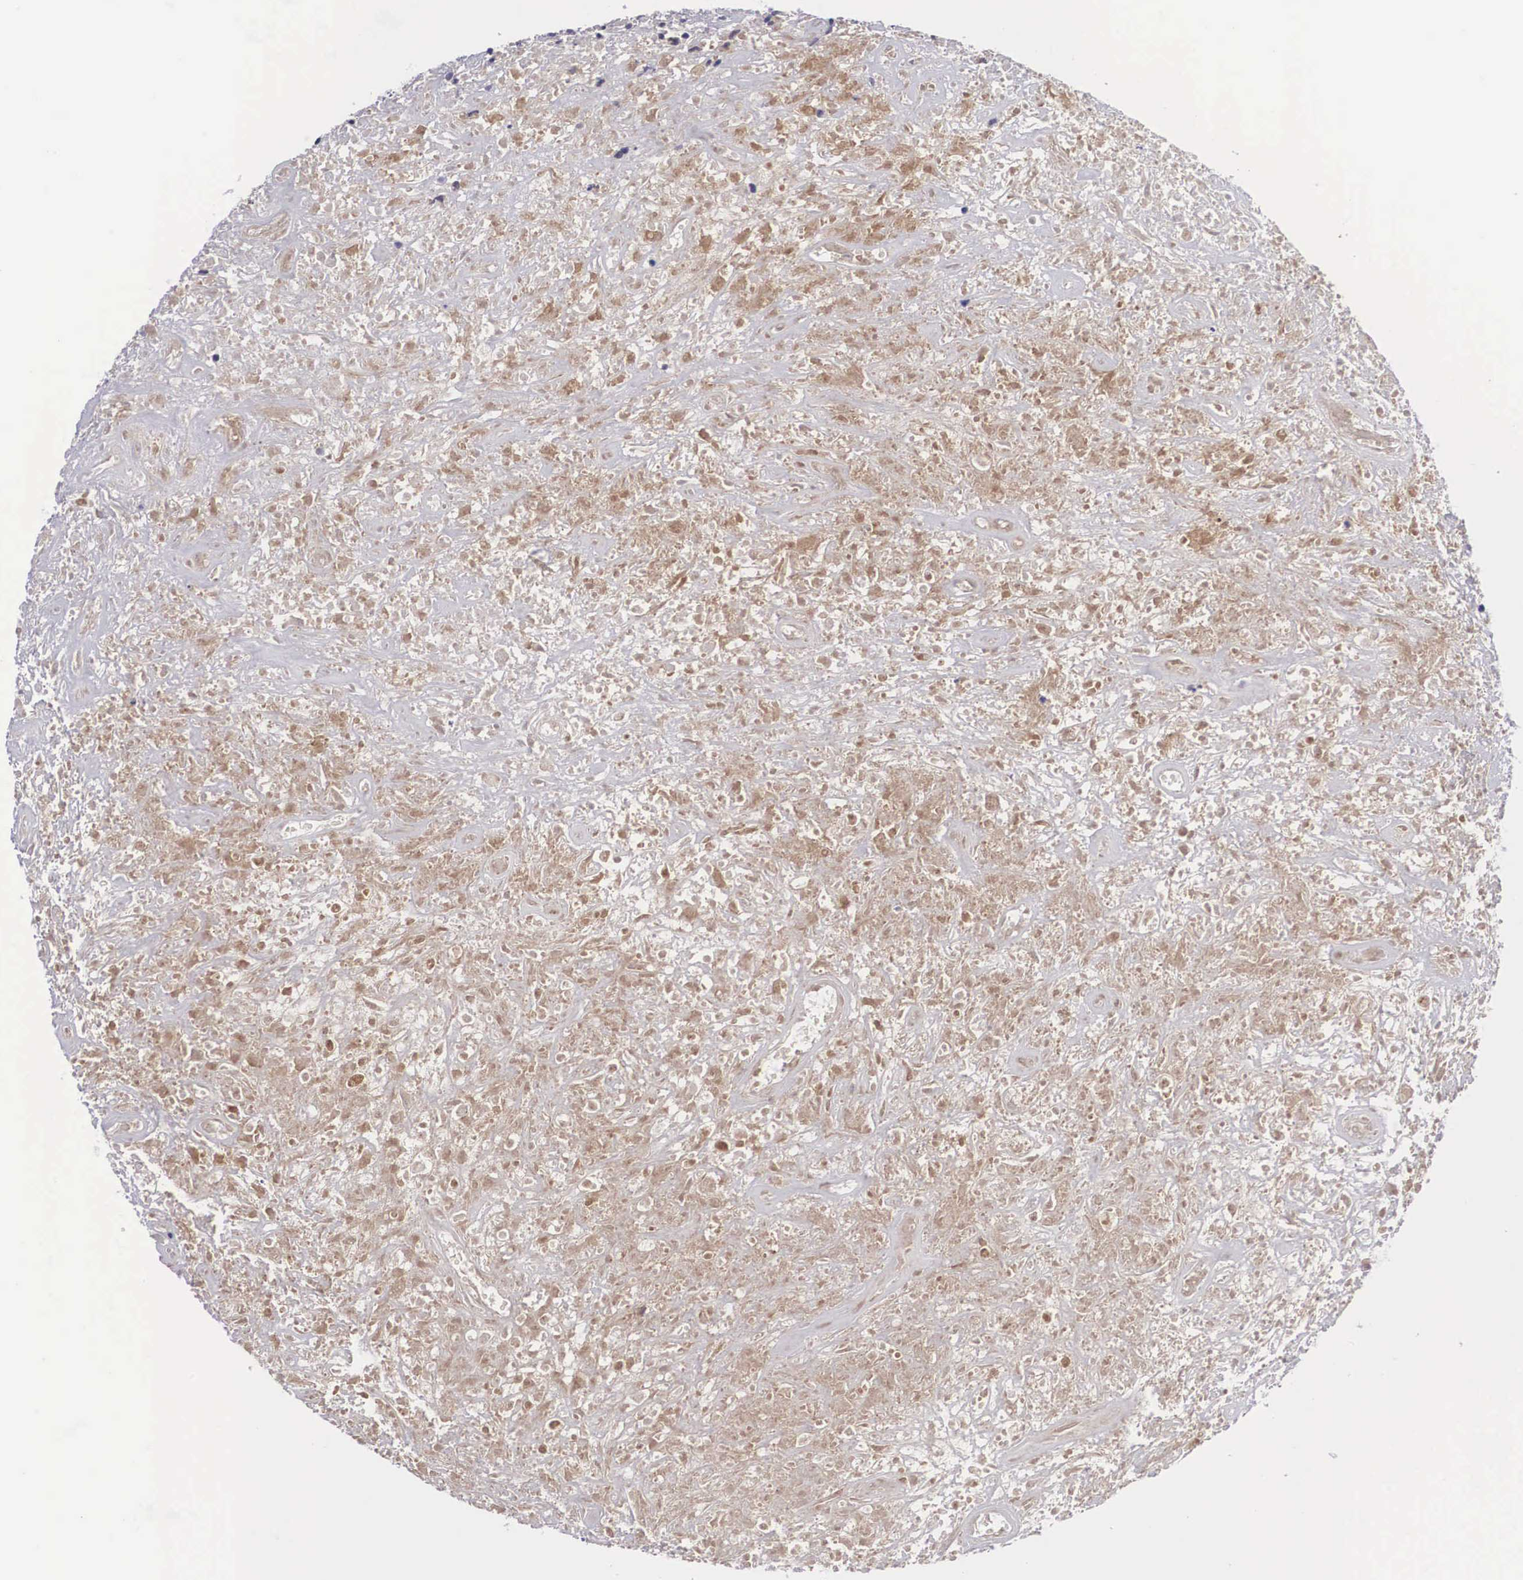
{"staining": {"intensity": "weak", "quantity": "<25%", "location": "nuclear"}, "tissue": "lymphoma", "cell_type": "Tumor cells", "image_type": "cancer", "snomed": [{"axis": "morphology", "description": "Hodgkin's disease, NOS"}, {"axis": "topography", "description": "Lymph node"}], "caption": "Lymphoma was stained to show a protein in brown. There is no significant positivity in tumor cells.", "gene": "EMID1", "patient": {"sex": "male", "age": 46}}